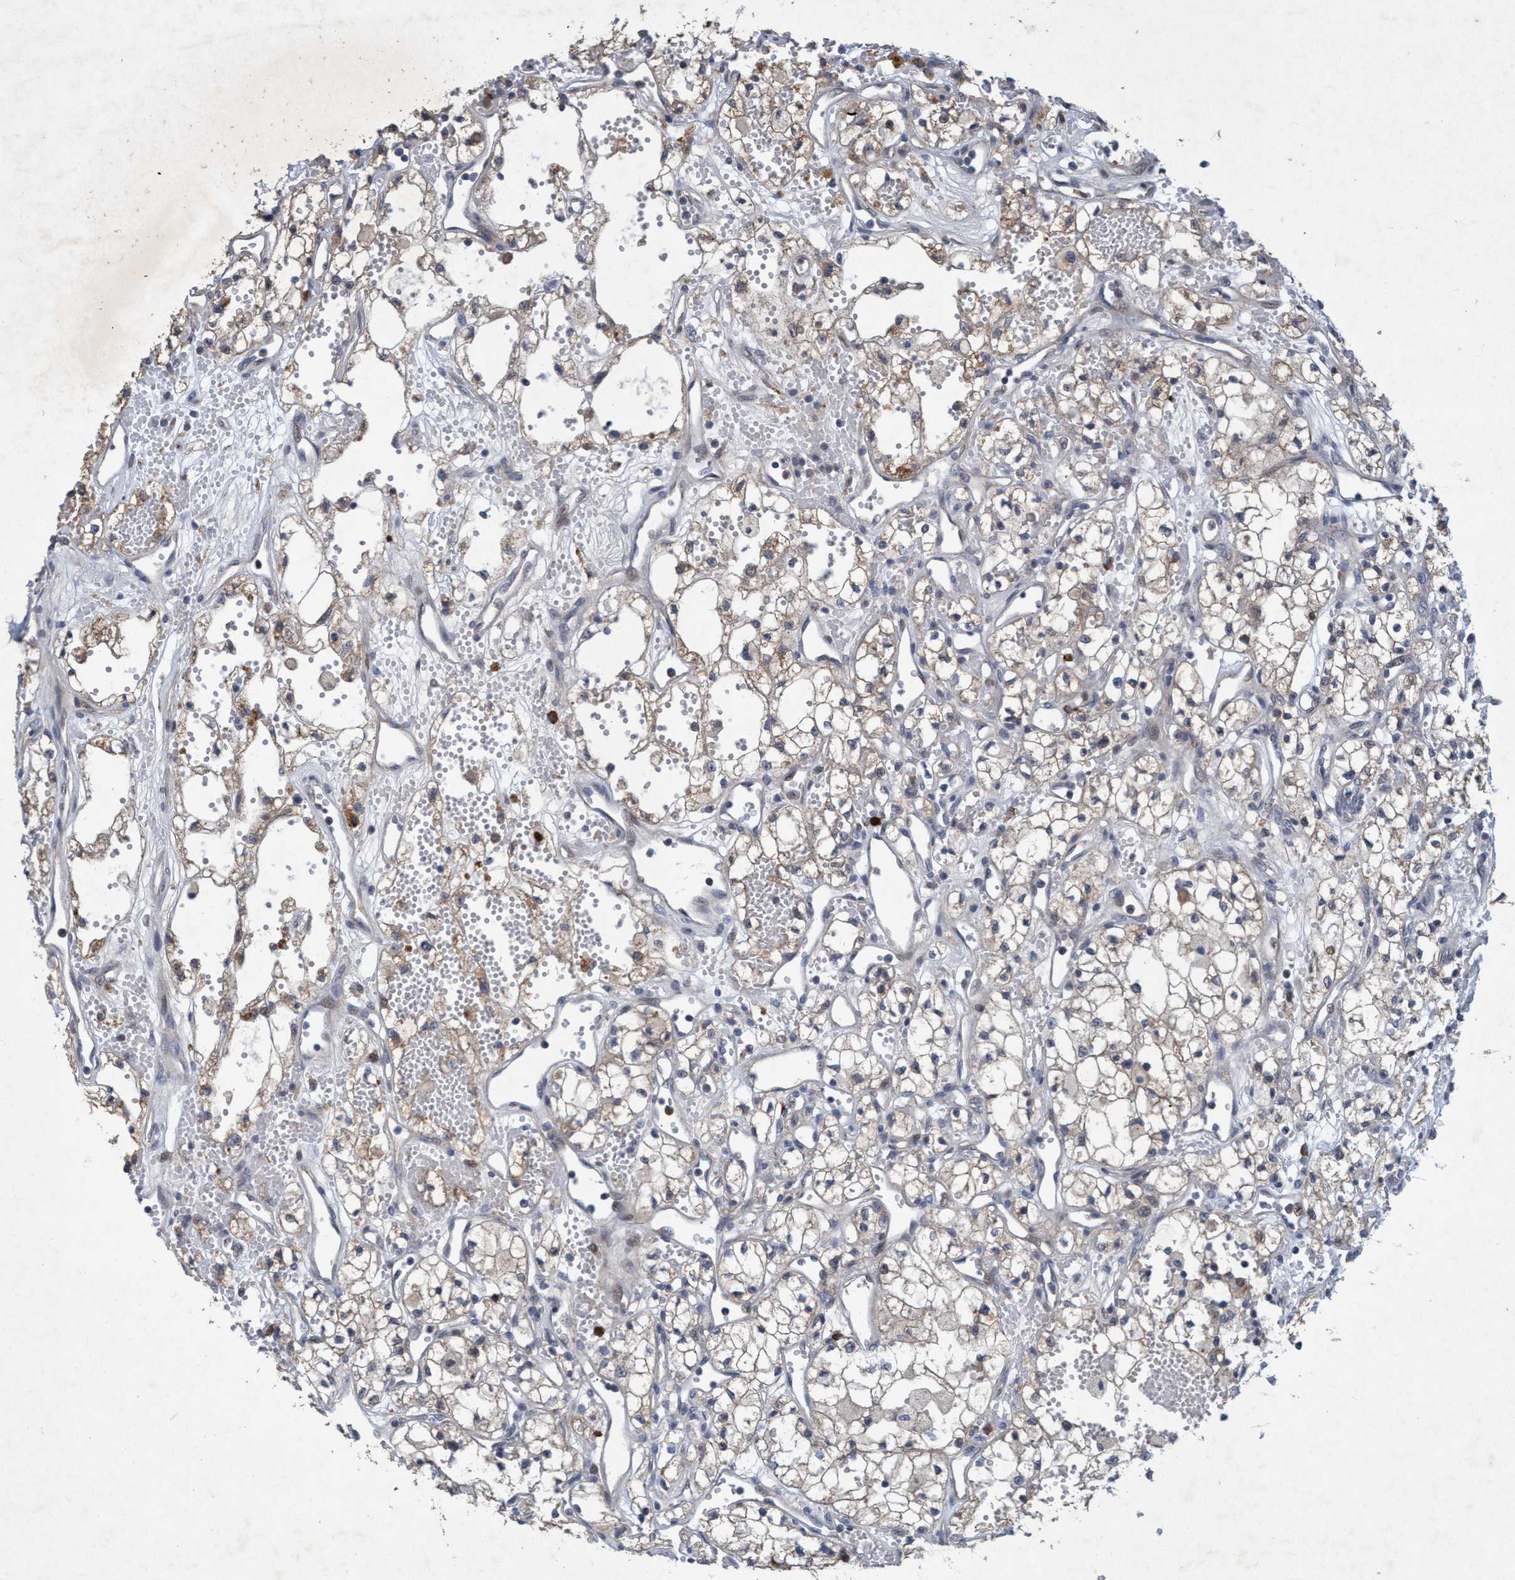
{"staining": {"intensity": "weak", "quantity": "<25%", "location": "cytoplasmic/membranous"}, "tissue": "renal cancer", "cell_type": "Tumor cells", "image_type": "cancer", "snomed": [{"axis": "morphology", "description": "Adenocarcinoma, NOS"}, {"axis": "topography", "description": "Kidney"}], "caption": "Protein analysis of renal cancer (adenocarcinoma) shows no significant expression in tumor cells.", "gene": "ZNF677", "patient": {"sex": "male", "age": 59}}